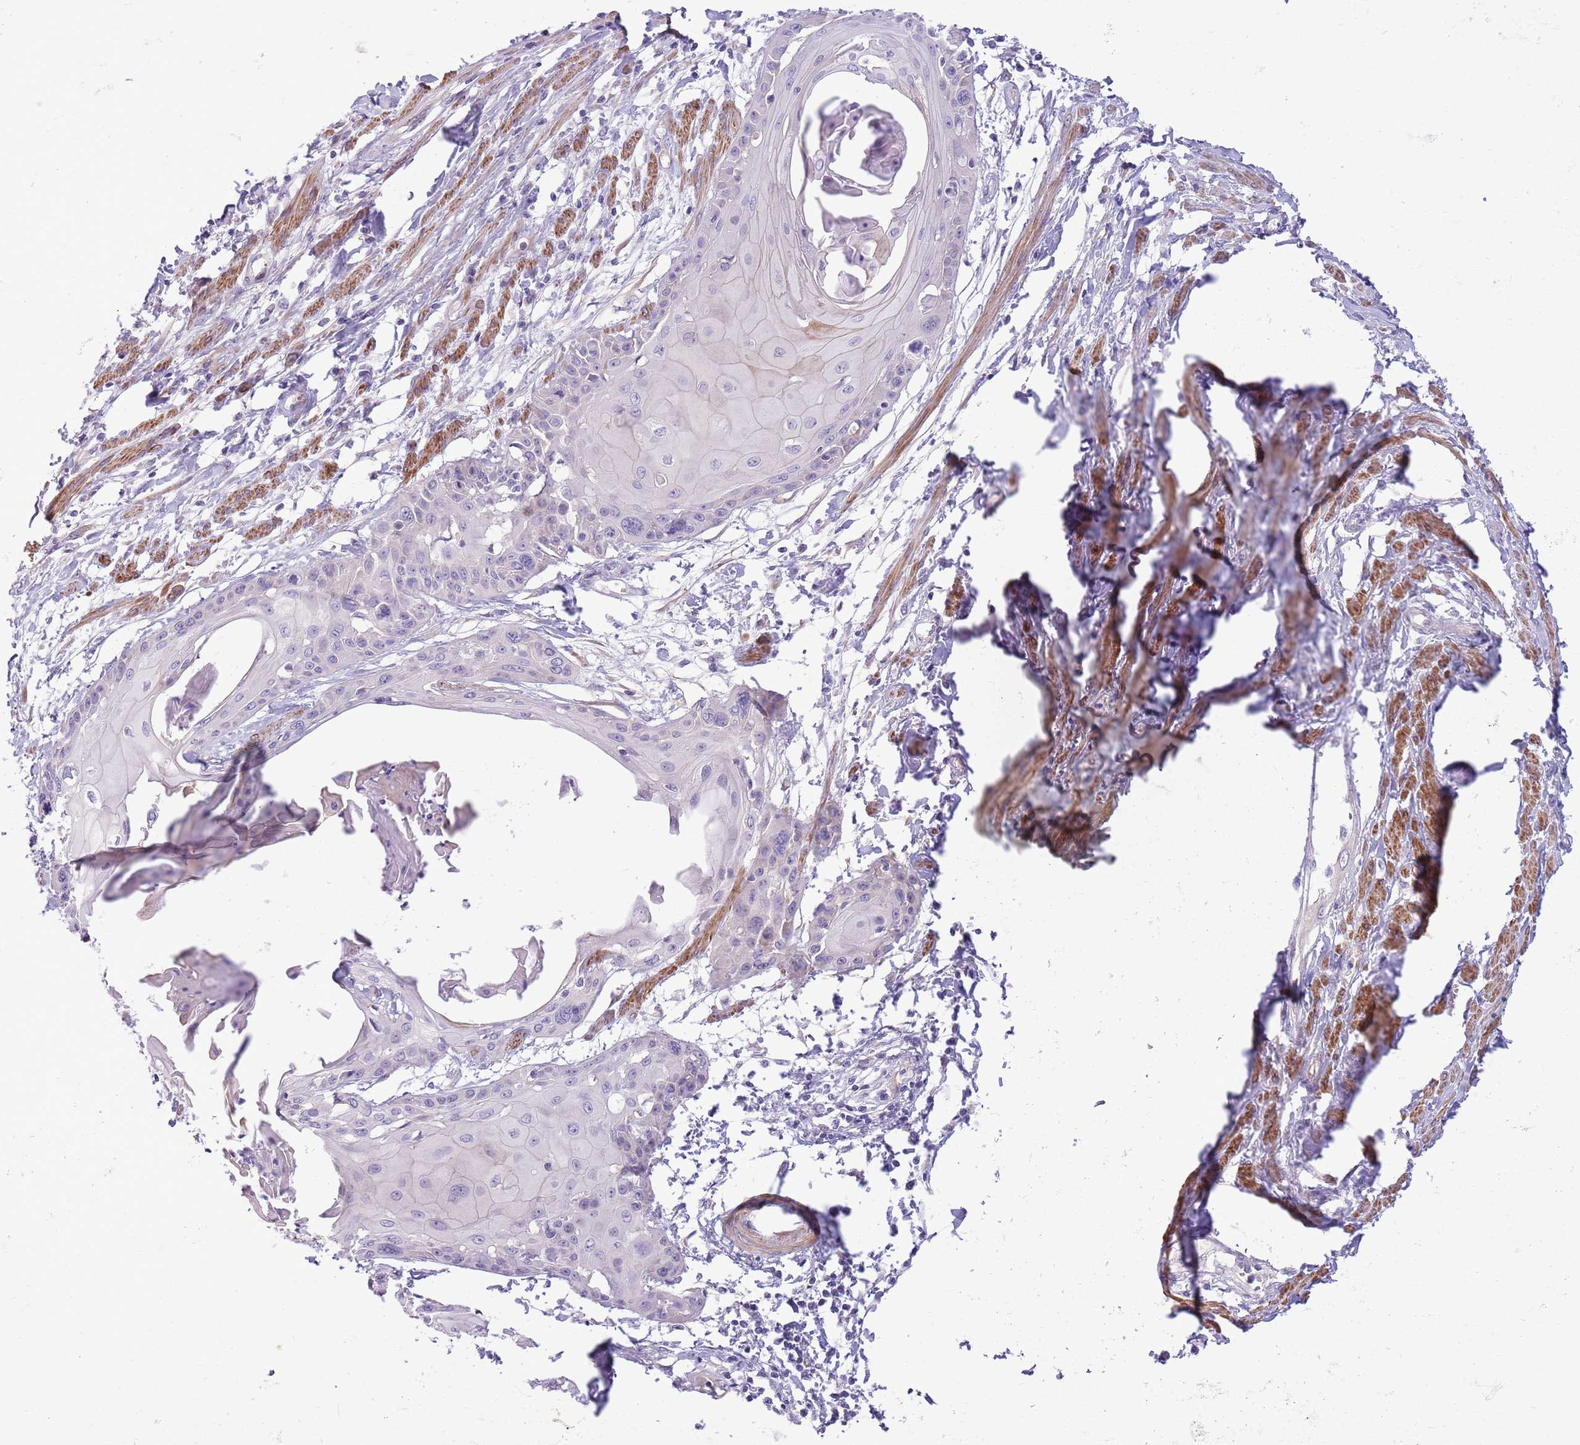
{"staining": {"intensity": "negative", "quantity": "none", "location": "none"}, "tissue": "cervical cancer", "cell_type": "Tumor cells", "image_type": "cancer", "snomed": [{"axis": "morphology", "description": "Squamous cell carcinoma, NOS"}, {"axis": "topography", "description": "Cervix"}], "caption": "Tumor cells show no significant positivity in squamous cell carcinoma (cervical).", "gene": "ZC4H2", "patient": {"sex": "female", "age": 57}}